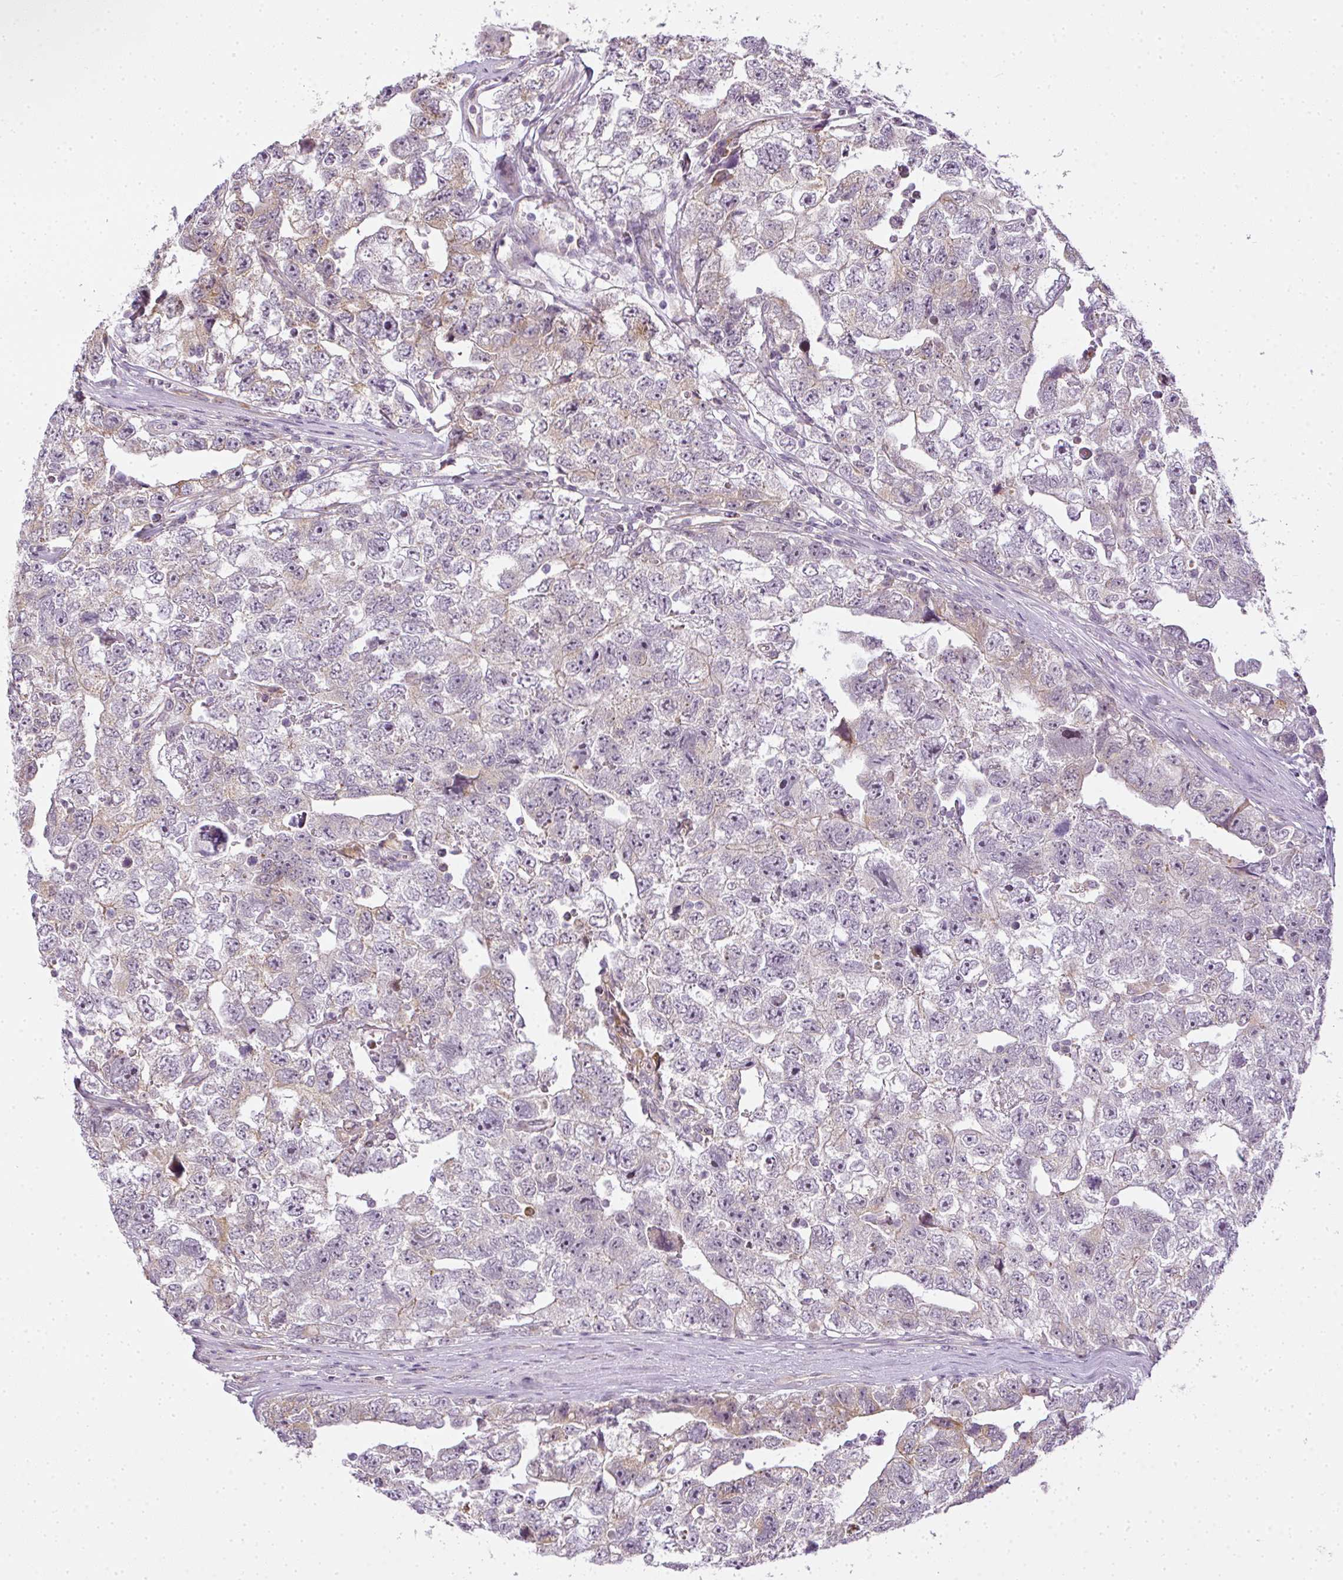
{"staining": {"intensity": "weak", "quantity": "25%-75%", "location": "cytoplasmic/membranous"}, "tissue": "testis cancer", "cell_type": "Tumor cells", "image_type": "cancer", "snomed": [{"axis": "morphology", "description": "Carcinoma, Embryonal, NOS"}, {"axis": "topography", "description": "Testis"}], "caption": "Testis cancer (embryonal carcinoma) stained with IHC reveals weak cytoplasmic/membranous expression in about 25%-75% of tumor cells.", "gene": "MED19", "patient": {"sex": "male", "age": 22}}